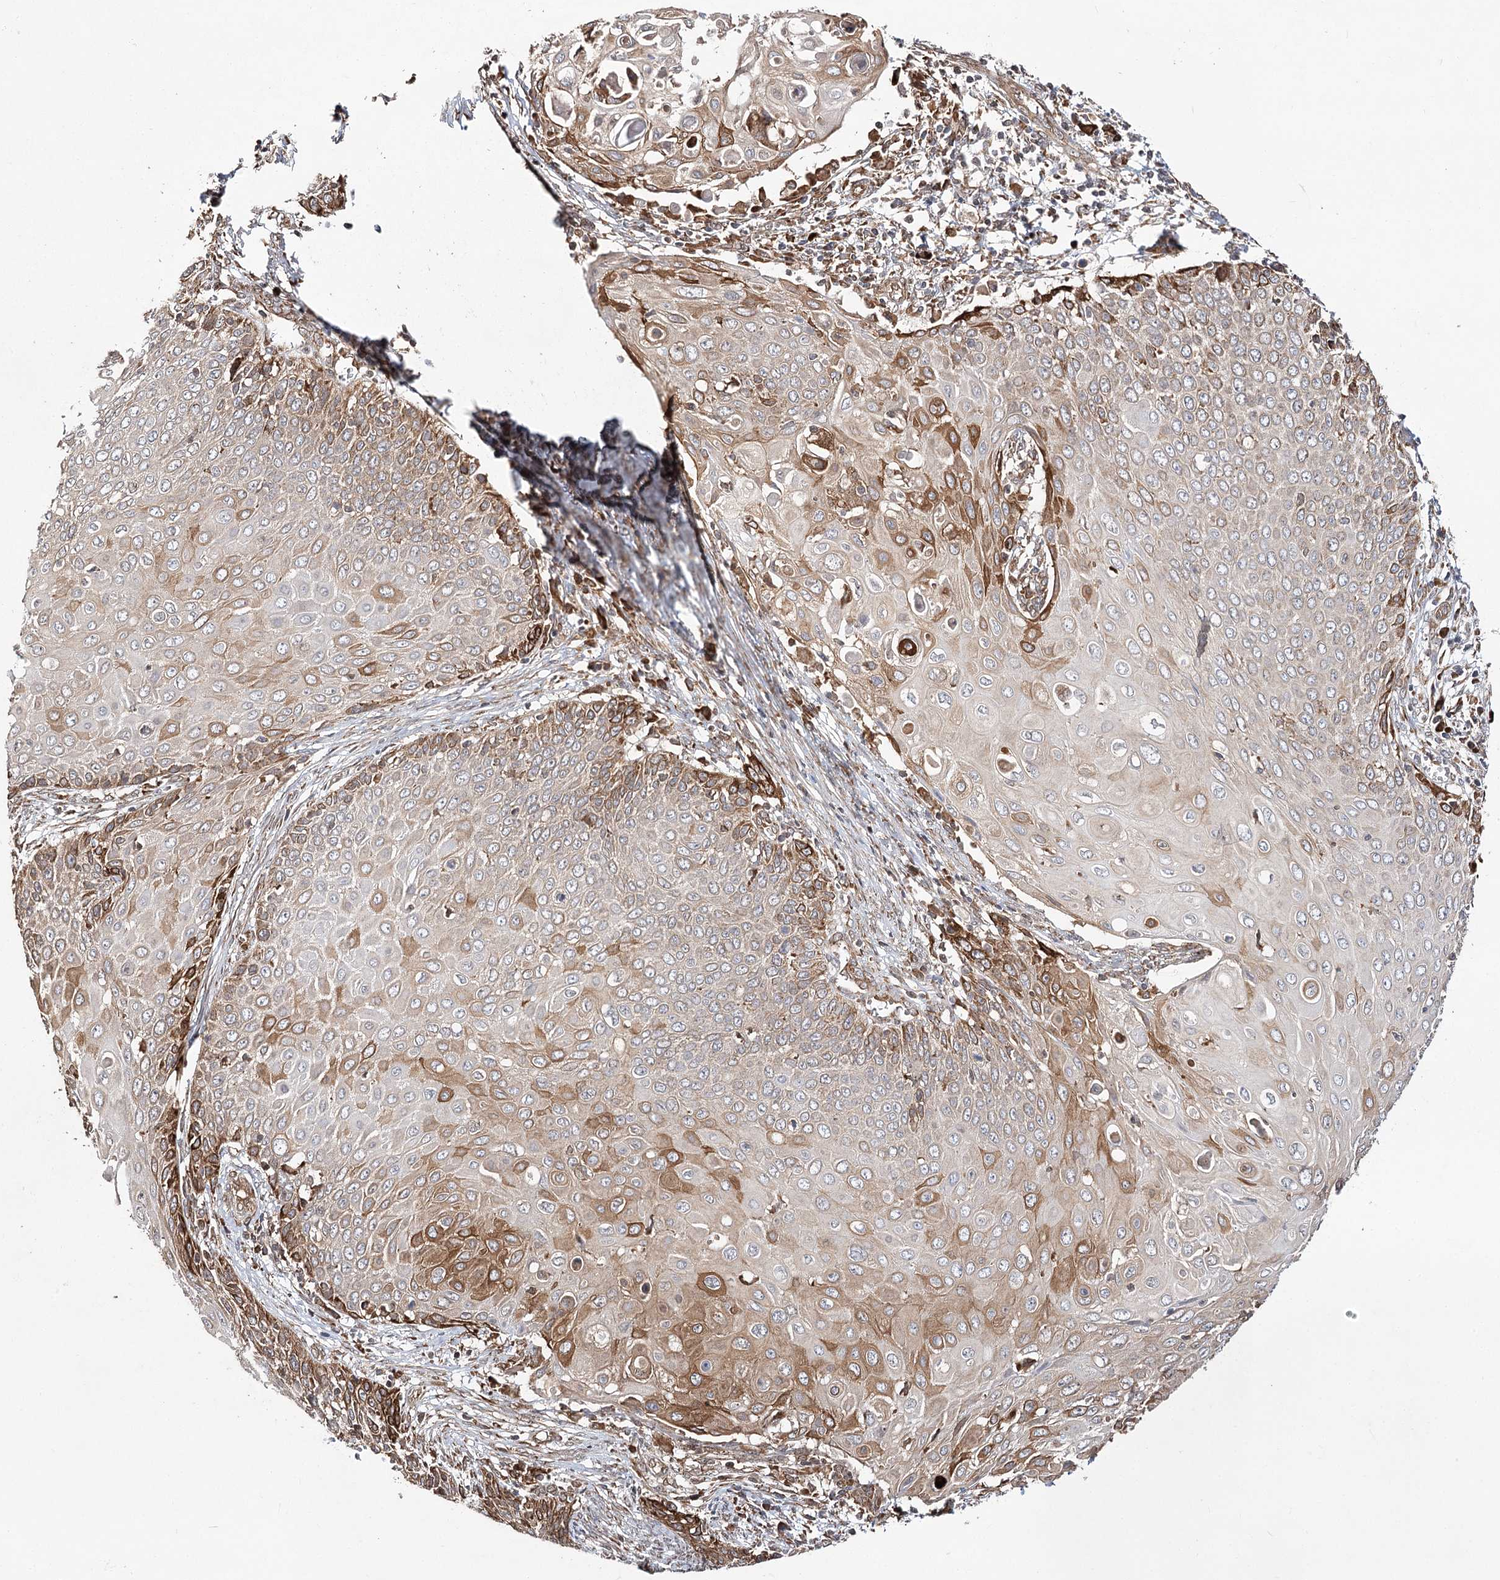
{"staining": {"intensity": "moderate", "quantity": "25%-75%", "location": "cytoplasmic/membranous"}, "tissue": "cervical cancer", "cell_type": "Tumor cells", "image_type": "cancer", "snomed": [{"axis": "morphology", "description": "Squamous cell carcinoma, NOS"}, {"axis": "topography", "description": "Cervix"}], "caption": "Human cervical cancer stained with a brown dye displays moderate cytoplasmic/membranous positive expression in approximately 25%-75% of tumor cells.", "gene": "DNAJB14", "patient": {"sex": "female", "age": 39}}